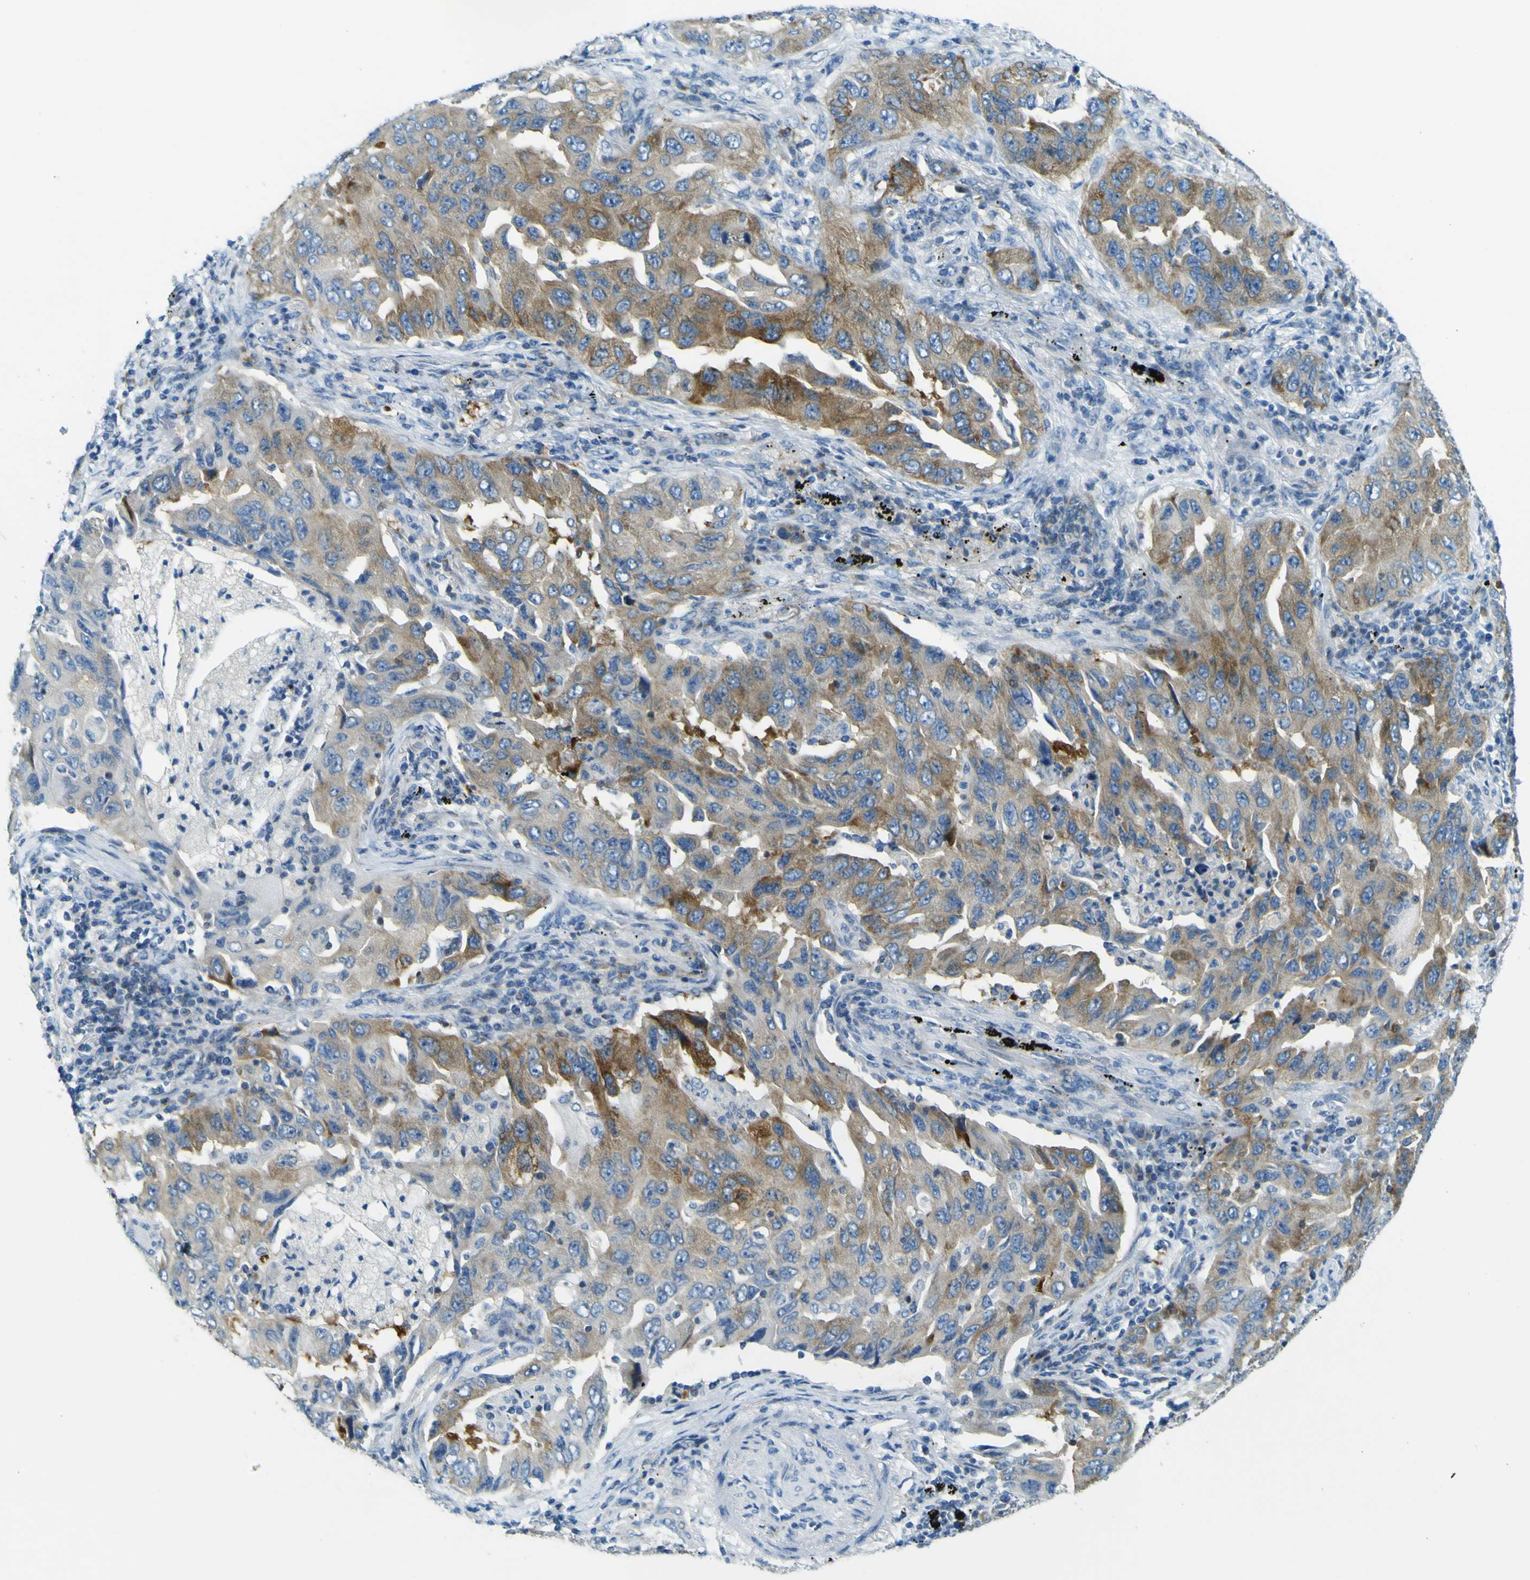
{"staining": {"intensity": "moderate", "quantity": "25%-75%", "location": "cytoplasmic/membranous"}, "tissue": "lung cancer", "cell_type": "Tumor cells", "image_type": "cancer", "snomed": [{"axis": "morphology", "description": "Adenocarcinoma, NOS"}, {"axis": "topography", "description": "Lung"}], "caption": "There is medium levels of moderate cytoplasmic/membranous staining in tumor cells of adenocarcinoma (lung), as demonstrated by immunohistochemical staining (brown color).", "gene": "SORCS1", "patient": {"sex": "female", "age": 65}}